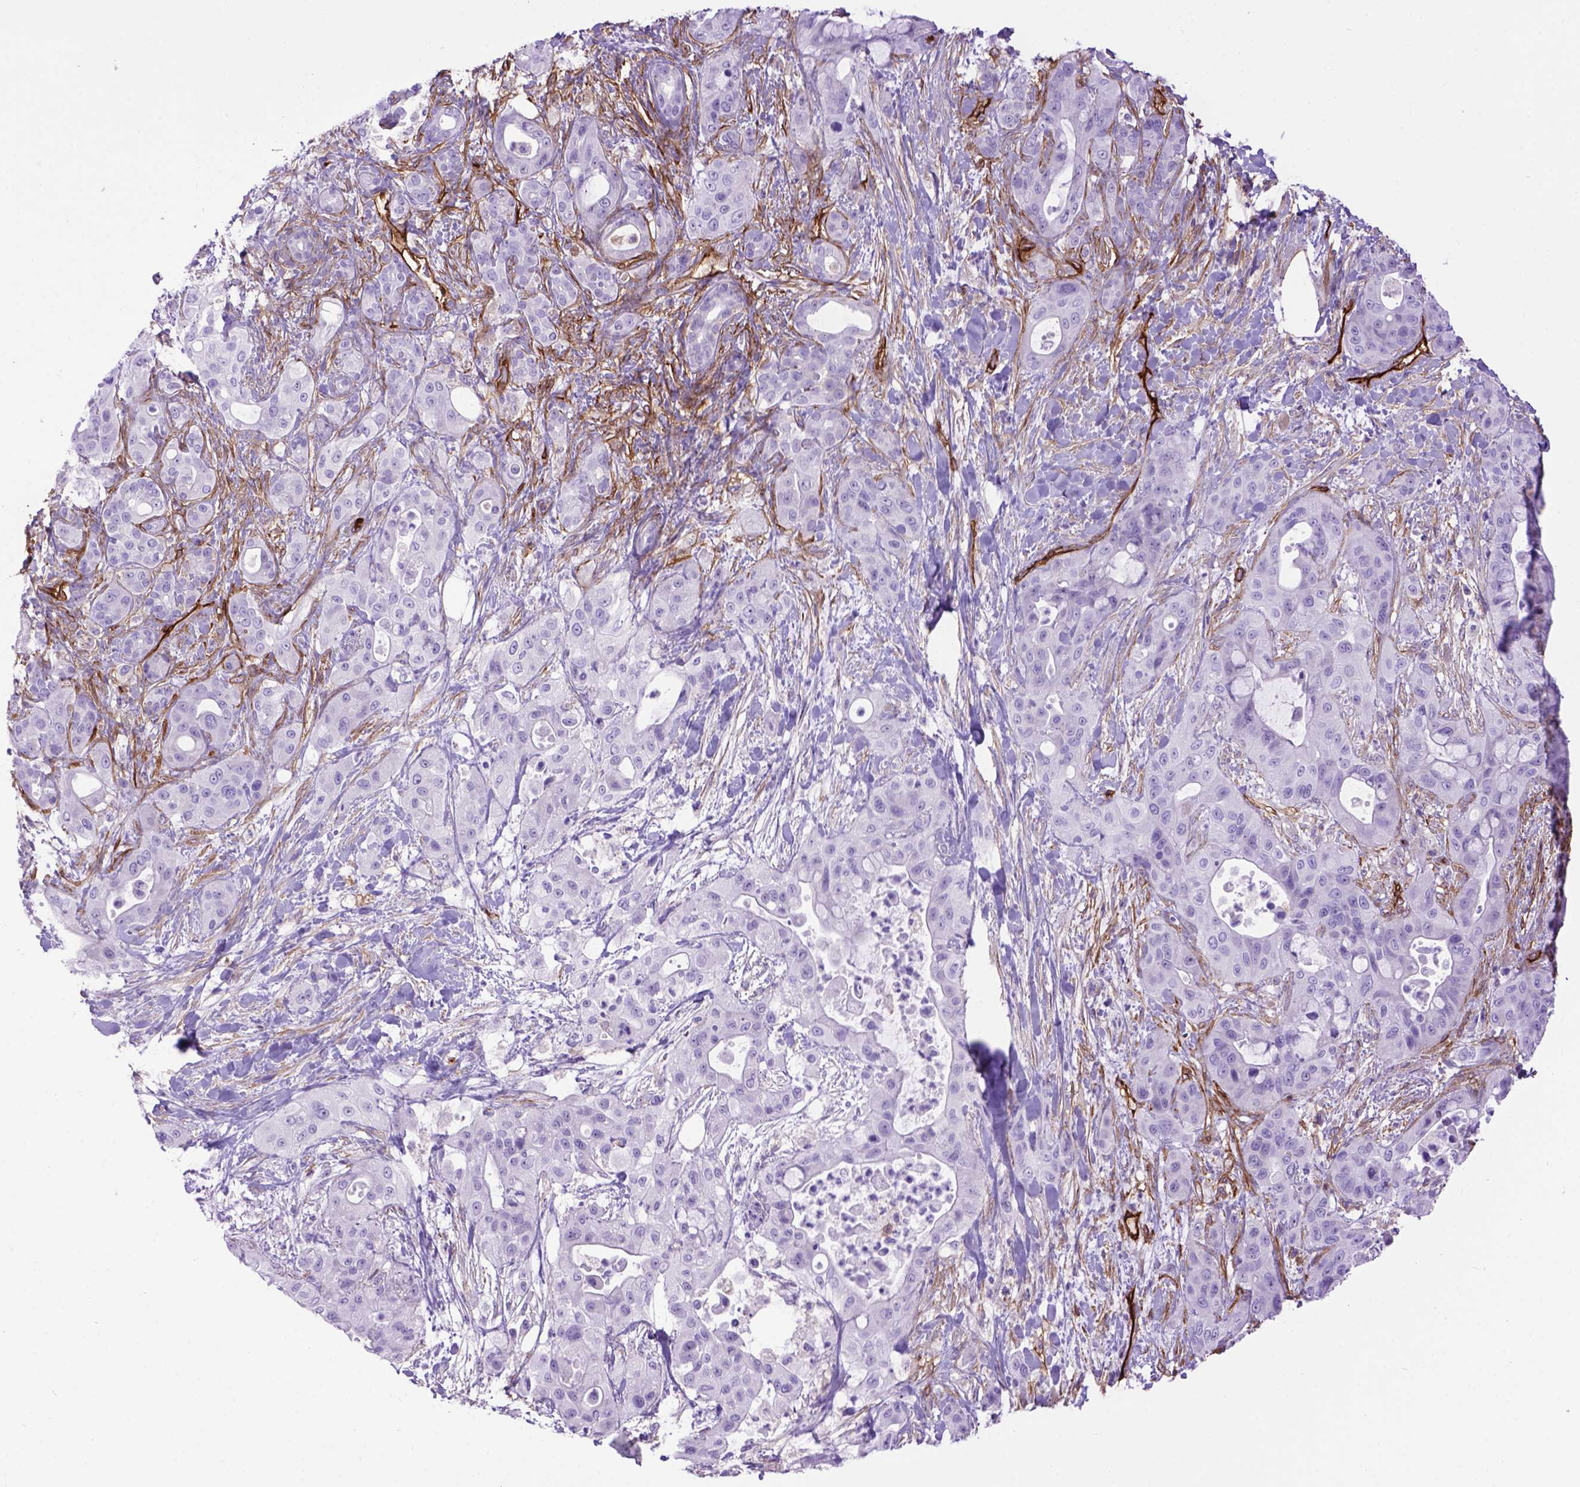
{"staining": {"intensity": "negative", "quantity": "none", "location": "none"}, "tissue": "pancreatic cancer", "cell_type": "Tumor cells", "image_type": "cancer", "snomed": [{"axis": "morphology", "description": "Adenocarcinoma, NOS"}, {"axis": "topography", "description": "Pancreas"}], "caption": "Tumor cells show no significant protein expression in pancreatic adenocarcinoma.", "gene": "ENG", "patient": {"sex": "male", "age": 71}}